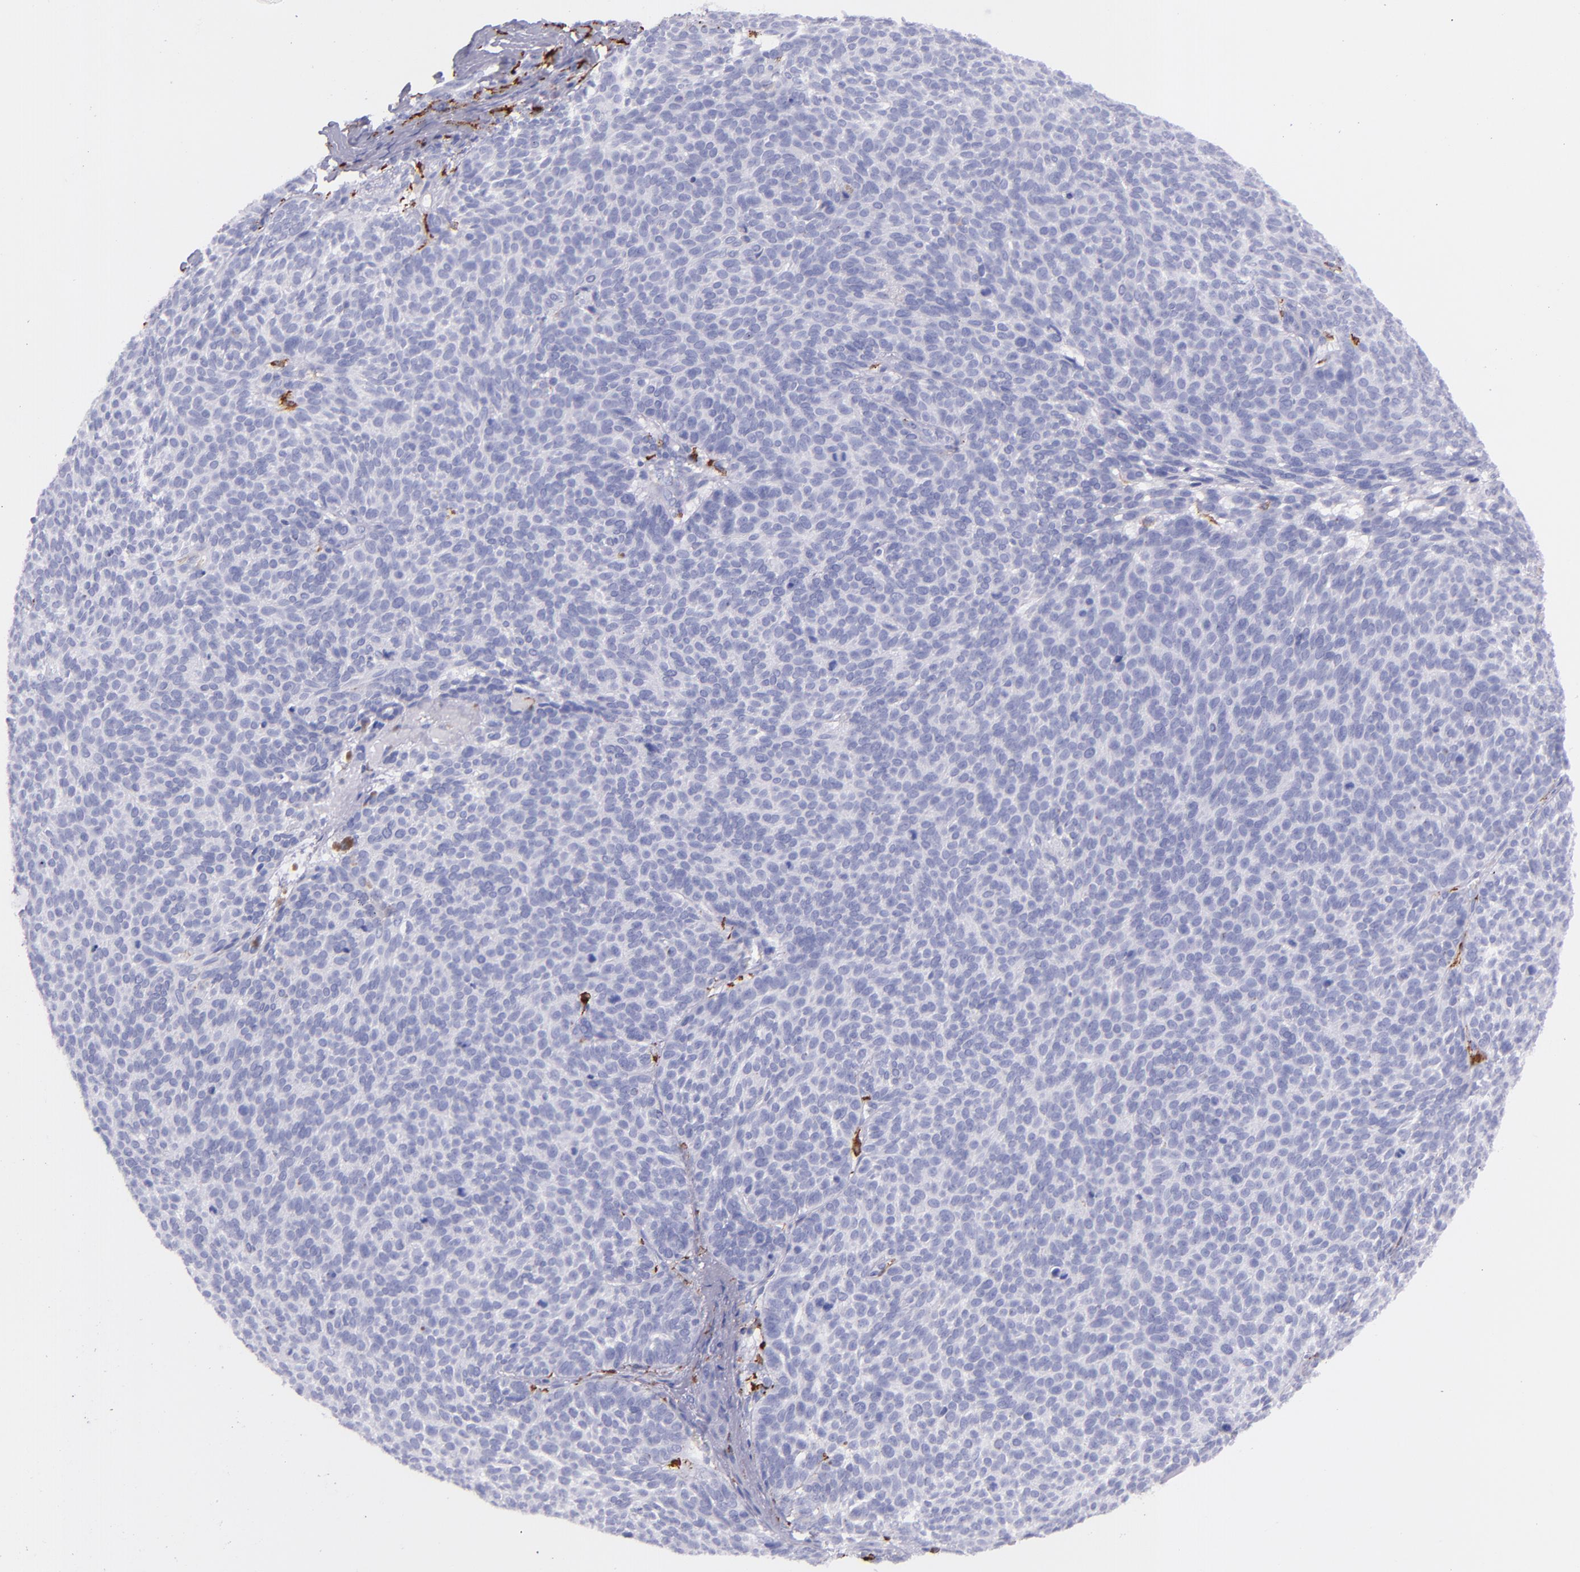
{"staining": {"intensity": "negative", "quantity": "none", "location": "none"}, "tissue": "skin cancer", "cell_type": "Tumor cells", "image_type": "cancer", "snomed": [{"axis": "morphology", "description": "Basal cell carcinoma"}, {"axis": "topography", "description": "Skin"}], "caption": "A high-resolution image shows immunohistochemistry staining of skin cancer, which exhibits no significant positivity in tumor cells.", "gene": "CD163", "patient": {"sex": "male", "age": 63}}